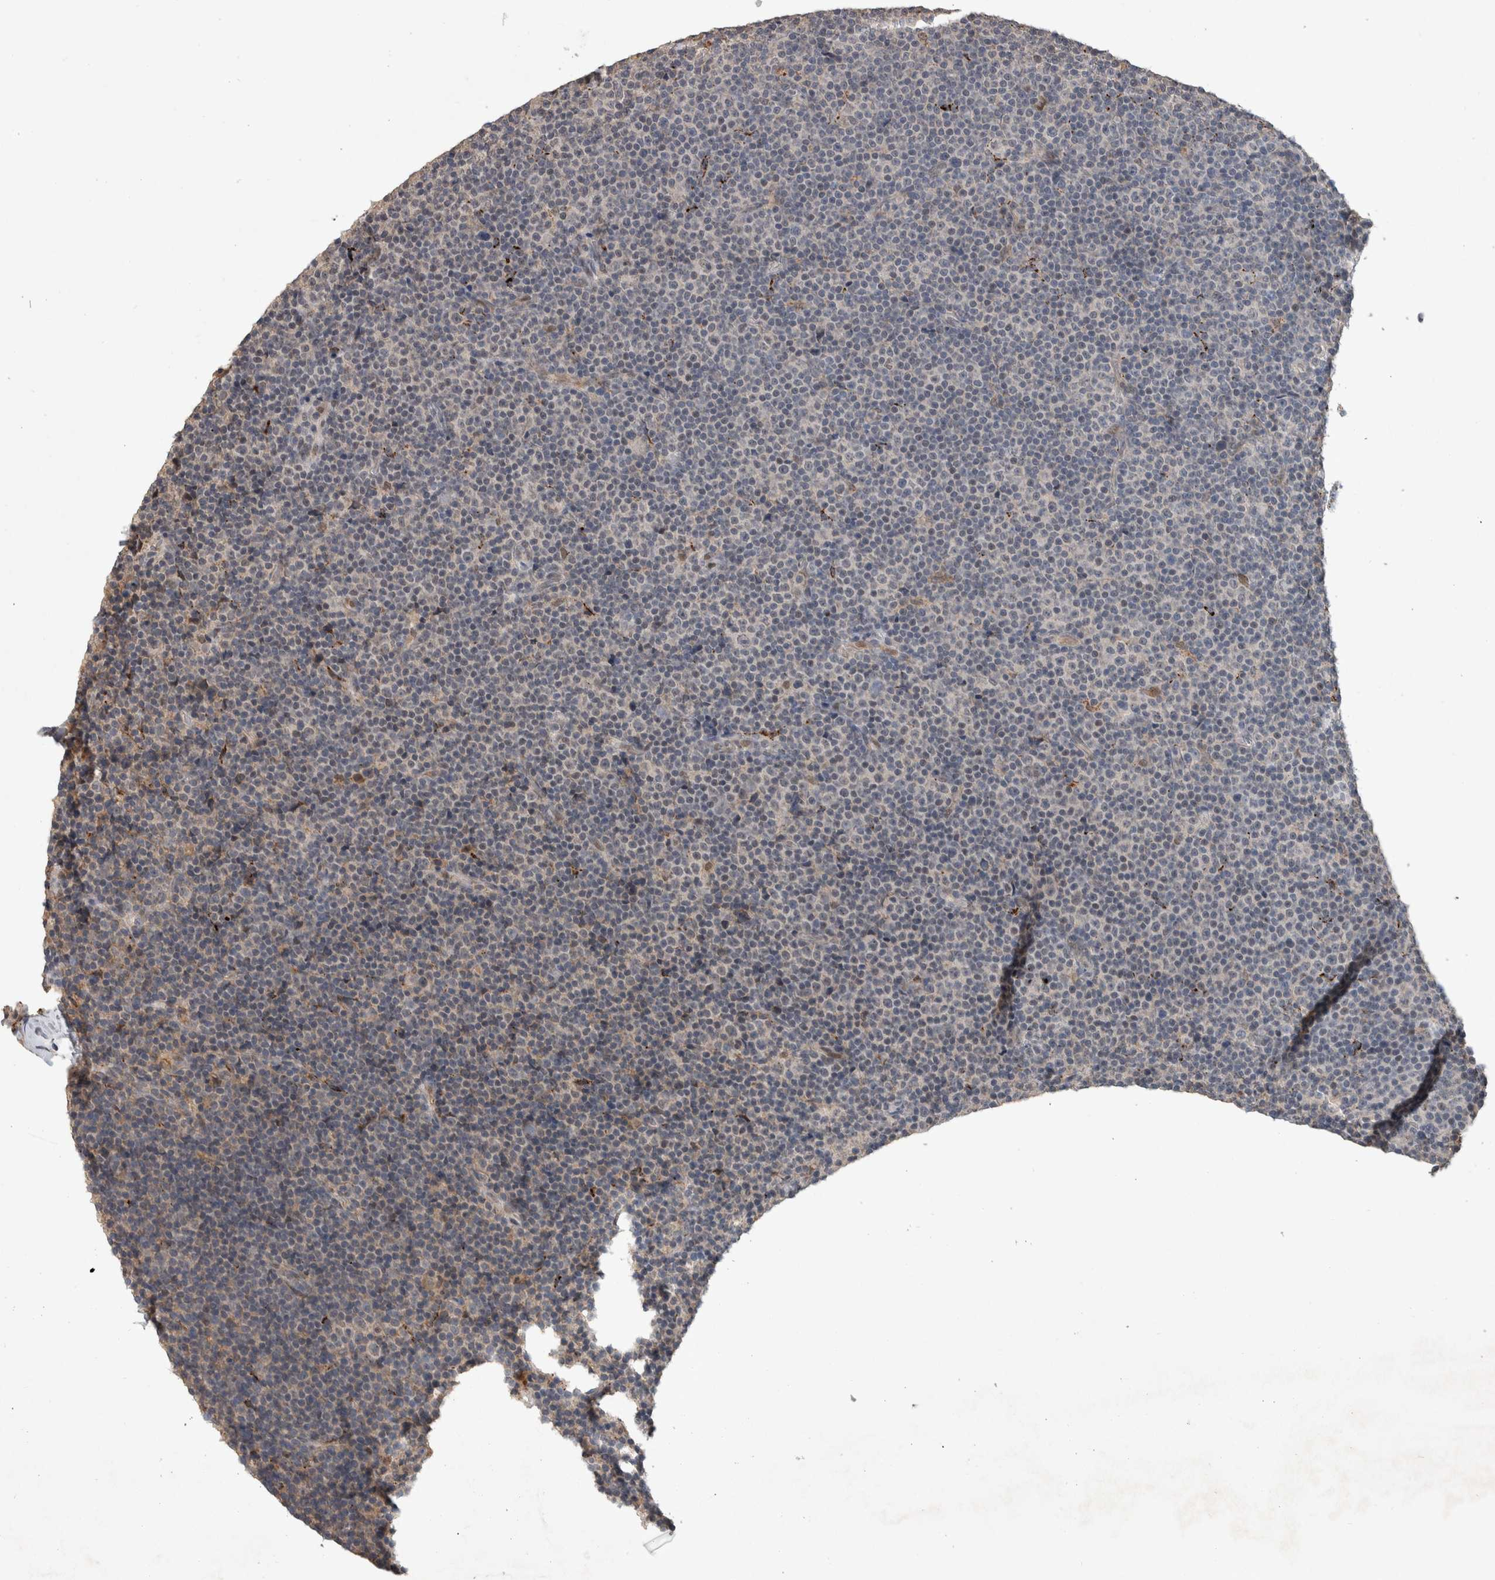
{"staining": {"intensity": "negative", "quantity": "none", "location": "none"}, "tissue": "lymphoma", "cell_type": "Tumor cells", "image_type": "cancer", "snomed": [{"axis": "morphology", "description": "Malignant lymphoma, non-Hodgkin's type, Low grade"}, {"axis": "topography", "description": "Lymph node"}], "caption": "This is a micrograph of IHC staining of lymphoma, which shows no staining in tumor cells.", "gene": "CHRM3", "patient": {"sex": "female", "age": 67}}